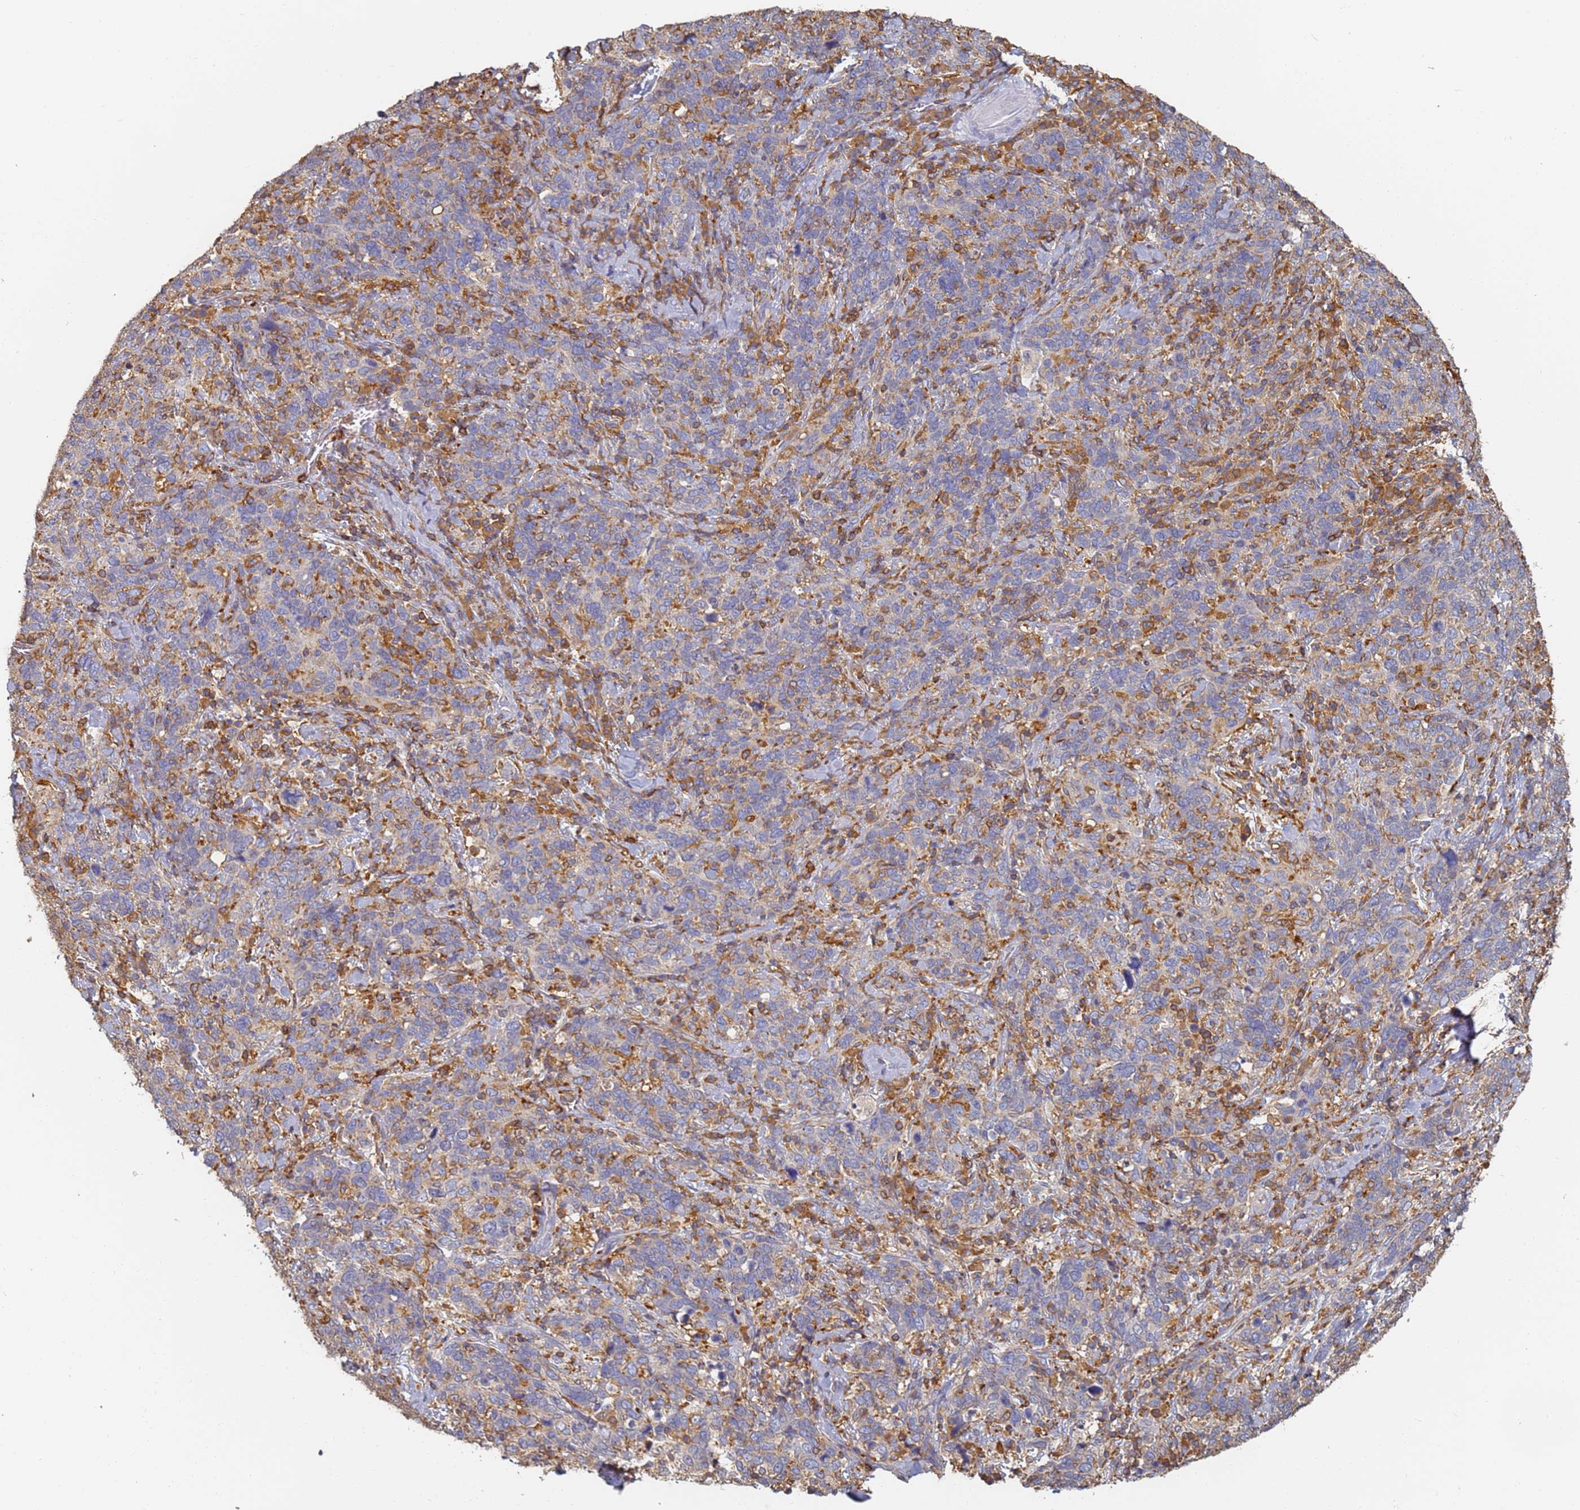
{"staining": {"intensity": "negative", "quantity": "none", "location": "none"}, "tissue": "cervical cancer", "cell_type": "Tumor cells", "image_type": "cancer", "snomed": [{"axis": "morphology", "description": "Squamous cell carcinoma, NOS"}, {"axis": "topography", "description": "Cervix"}], "caption": "IHC histopathology image of neoplastic tissue: cervical cancer stained with DAB (3,3'-diaminobenzidine) displays no significant protein expression in tumor cells.", "gene": "BIN2", "patient": {"sex": "female", "age": 41}}